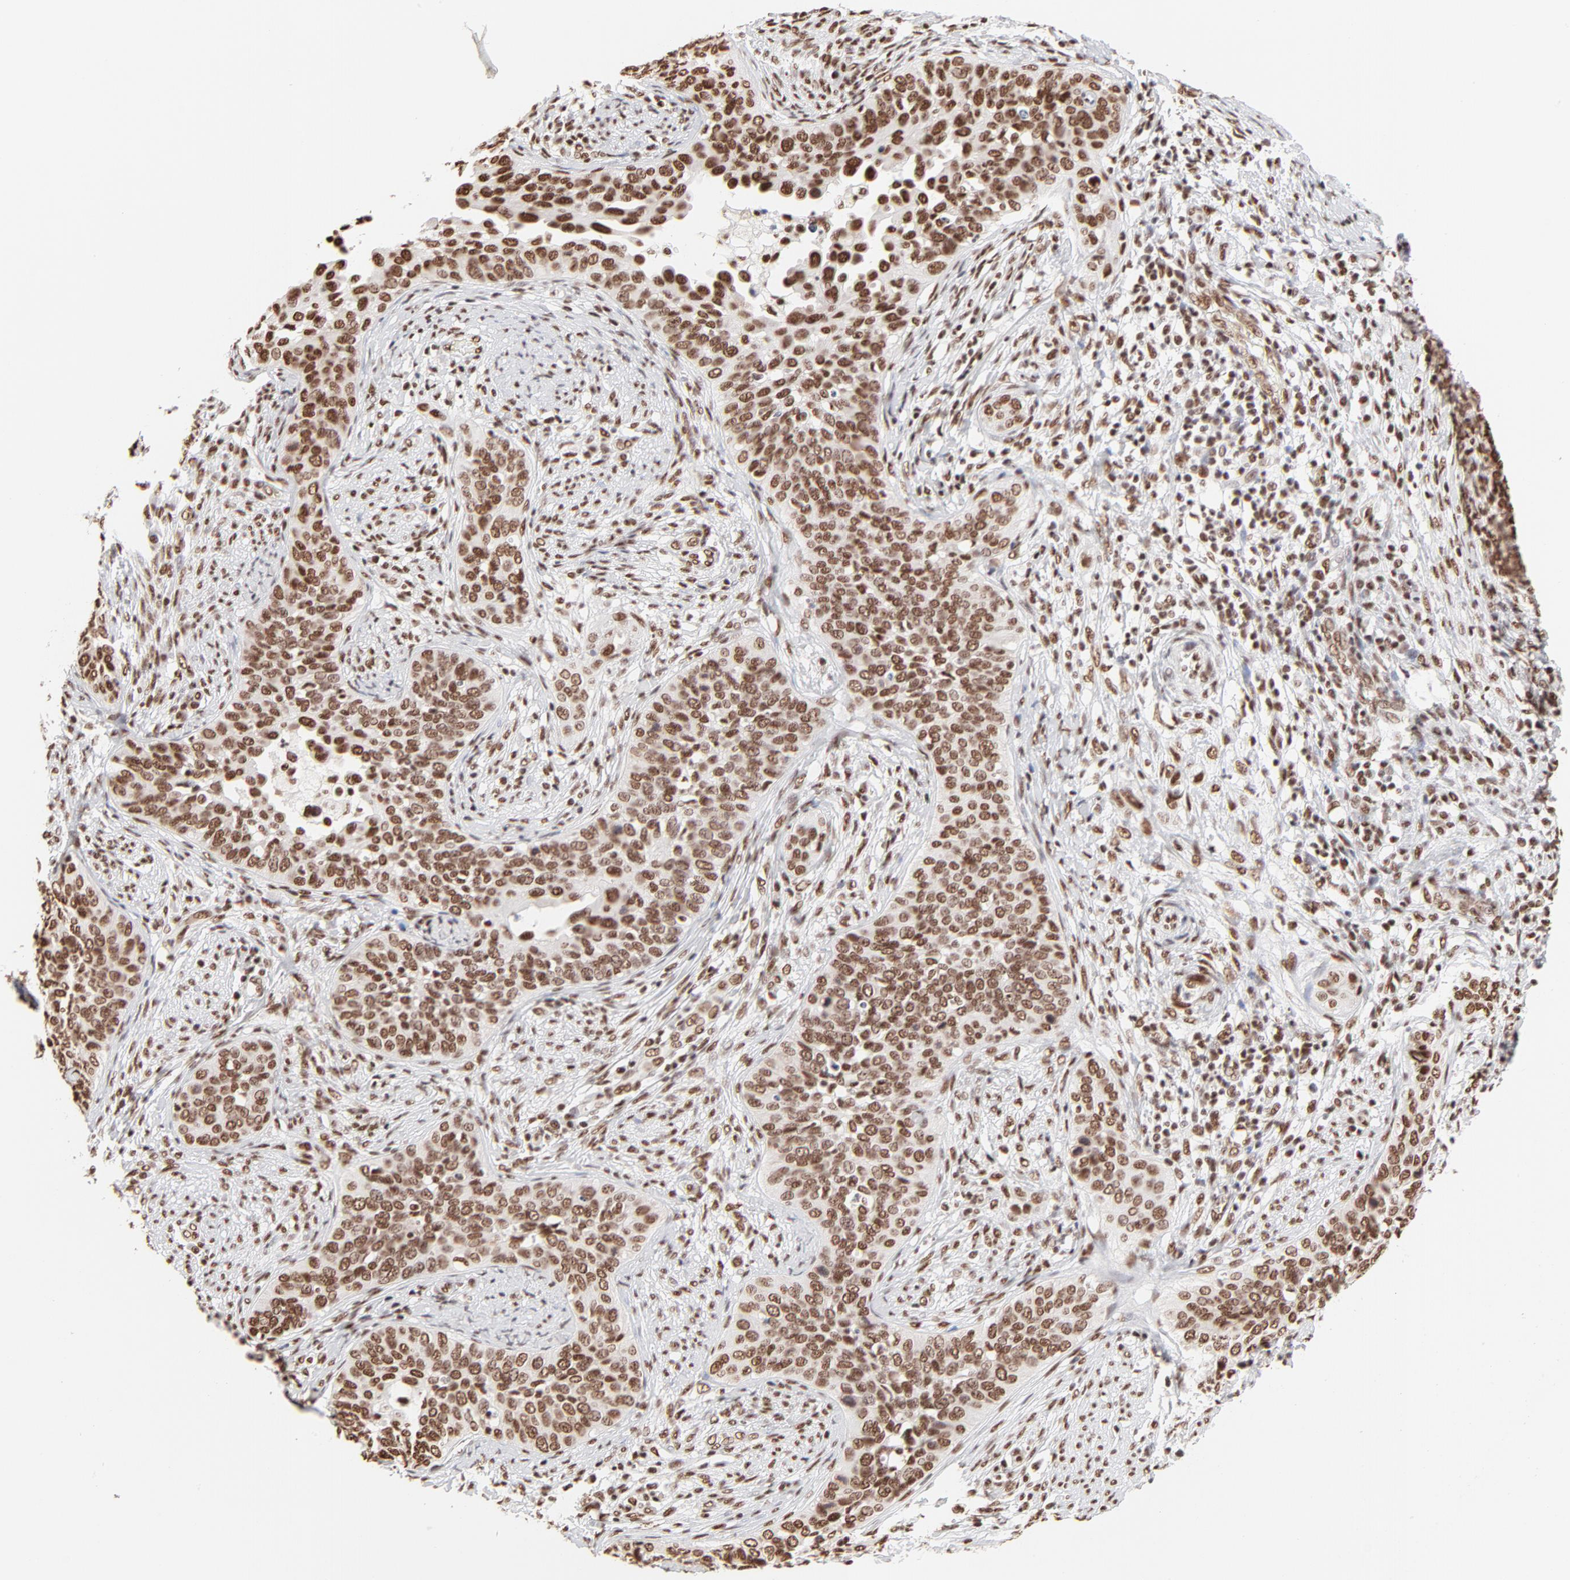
{"staining": {"intensity": "moderate", "quantity": ">75%", "location": "nuclear"}, "tissue": "cervical cancer", "cell_type": "Tumor cells", "image_type": "cancer", "snomed": [{"axis": "morphology", "description": "Squamous cell carcinoma, NOS"}, {"axis": "topography", "description": "Cervix"}], "caption": "A micrograph showing moderate nuclear expression in approximately >75% of tumor cells in cervical squamous cell carcinoma, as visualized by brown immunohistochemical staining.", "gene": "TARDBP", "patient": {"sex": "female", "age": 31}}